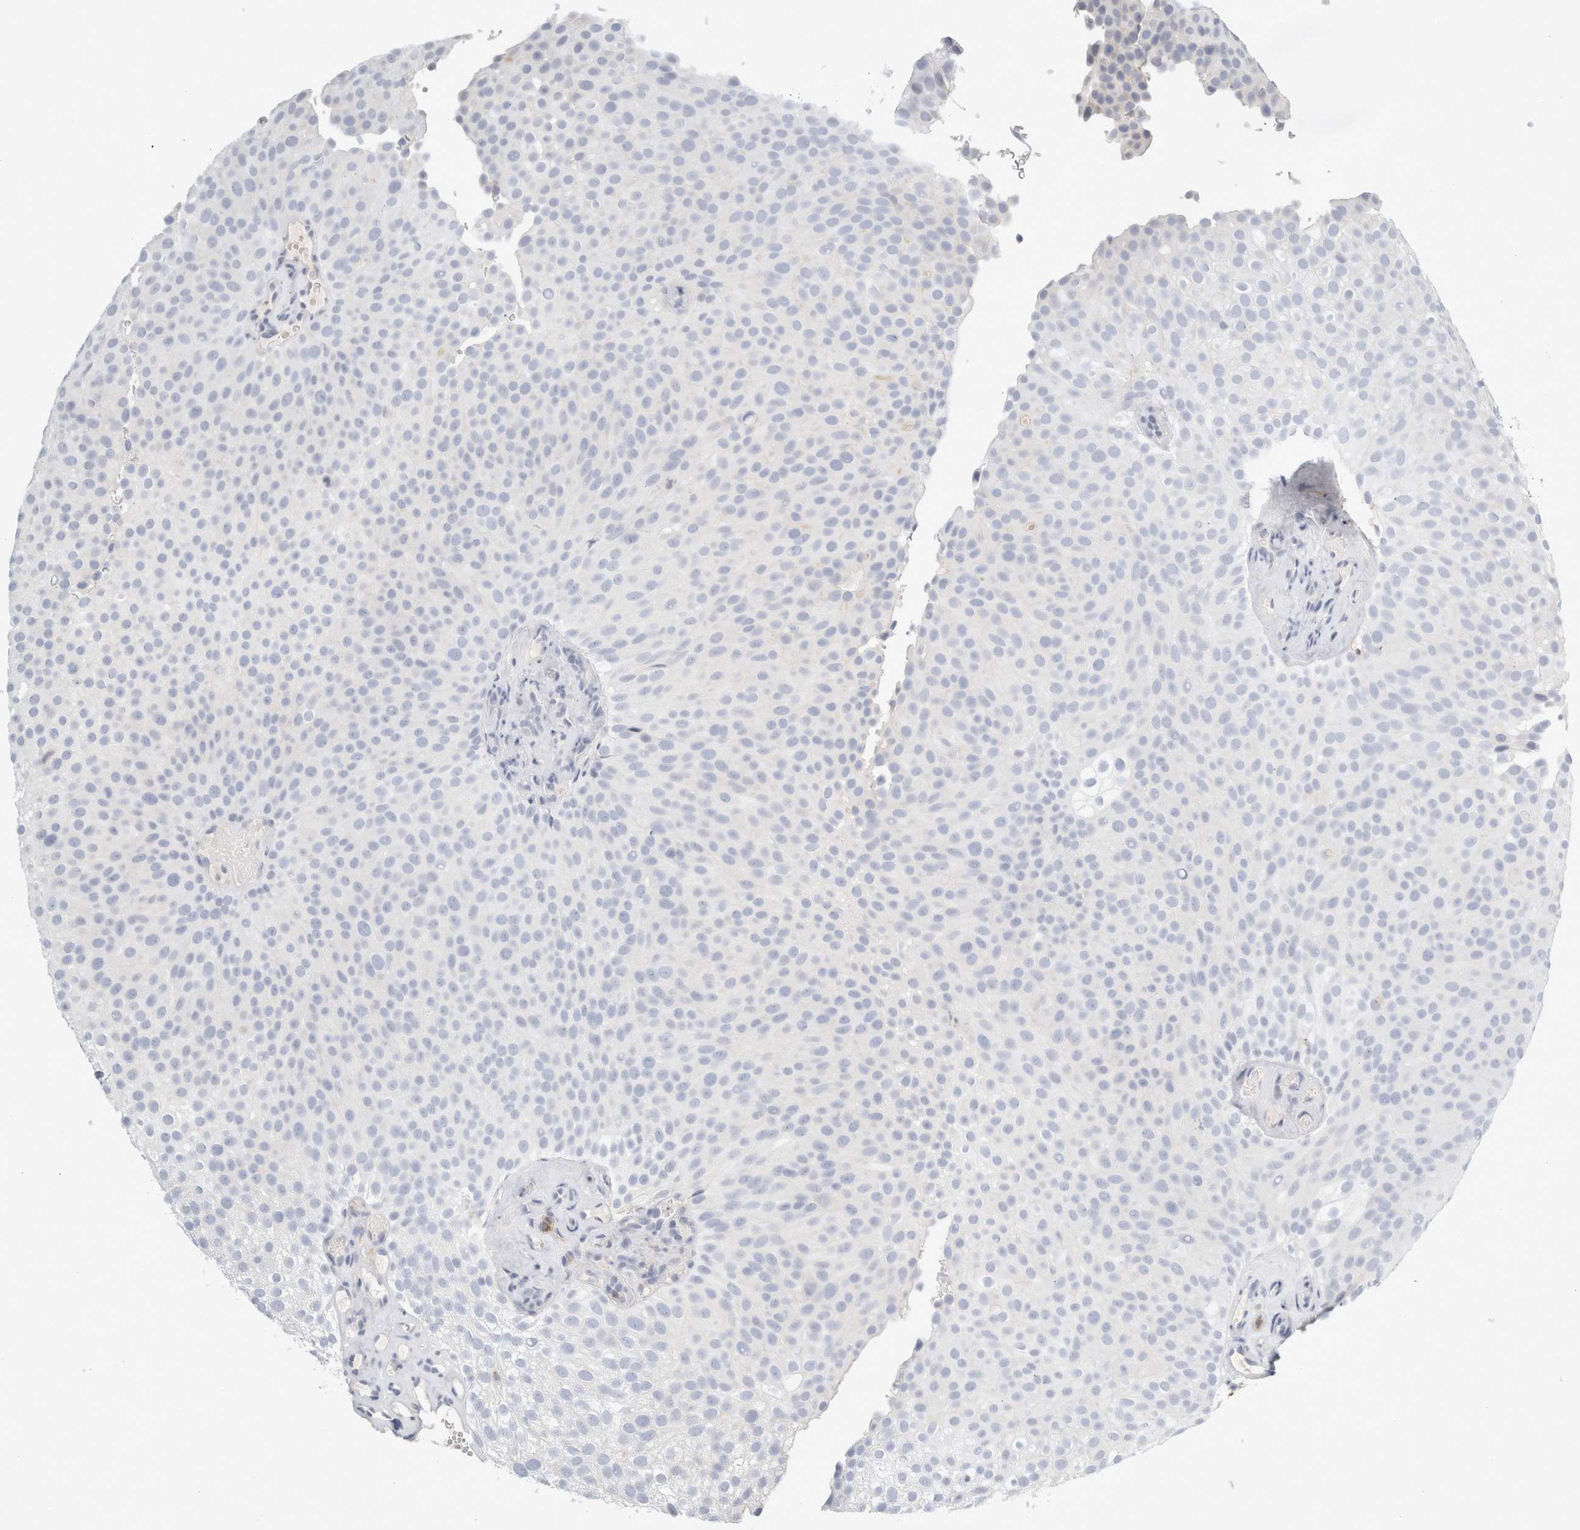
{"staining": {"intensity": "negative", "quantity": "none", "location": "none"}, "tissue": "urothelial cancer", "cell_type": "Tumor cells", "image_type": "cancer", "snomed": [{"axis": "morphology", "description": "Urothelial carcinoma, Low grade"}, {"axis": "topography", "description": "Urinary bladder"}], "caption": "A micrograph of urothelial cancer stained for a protein exhibits no brown staining in tumor cells.", "gene": "FGL2", "patient": {"sex": "male", "age": 78}}